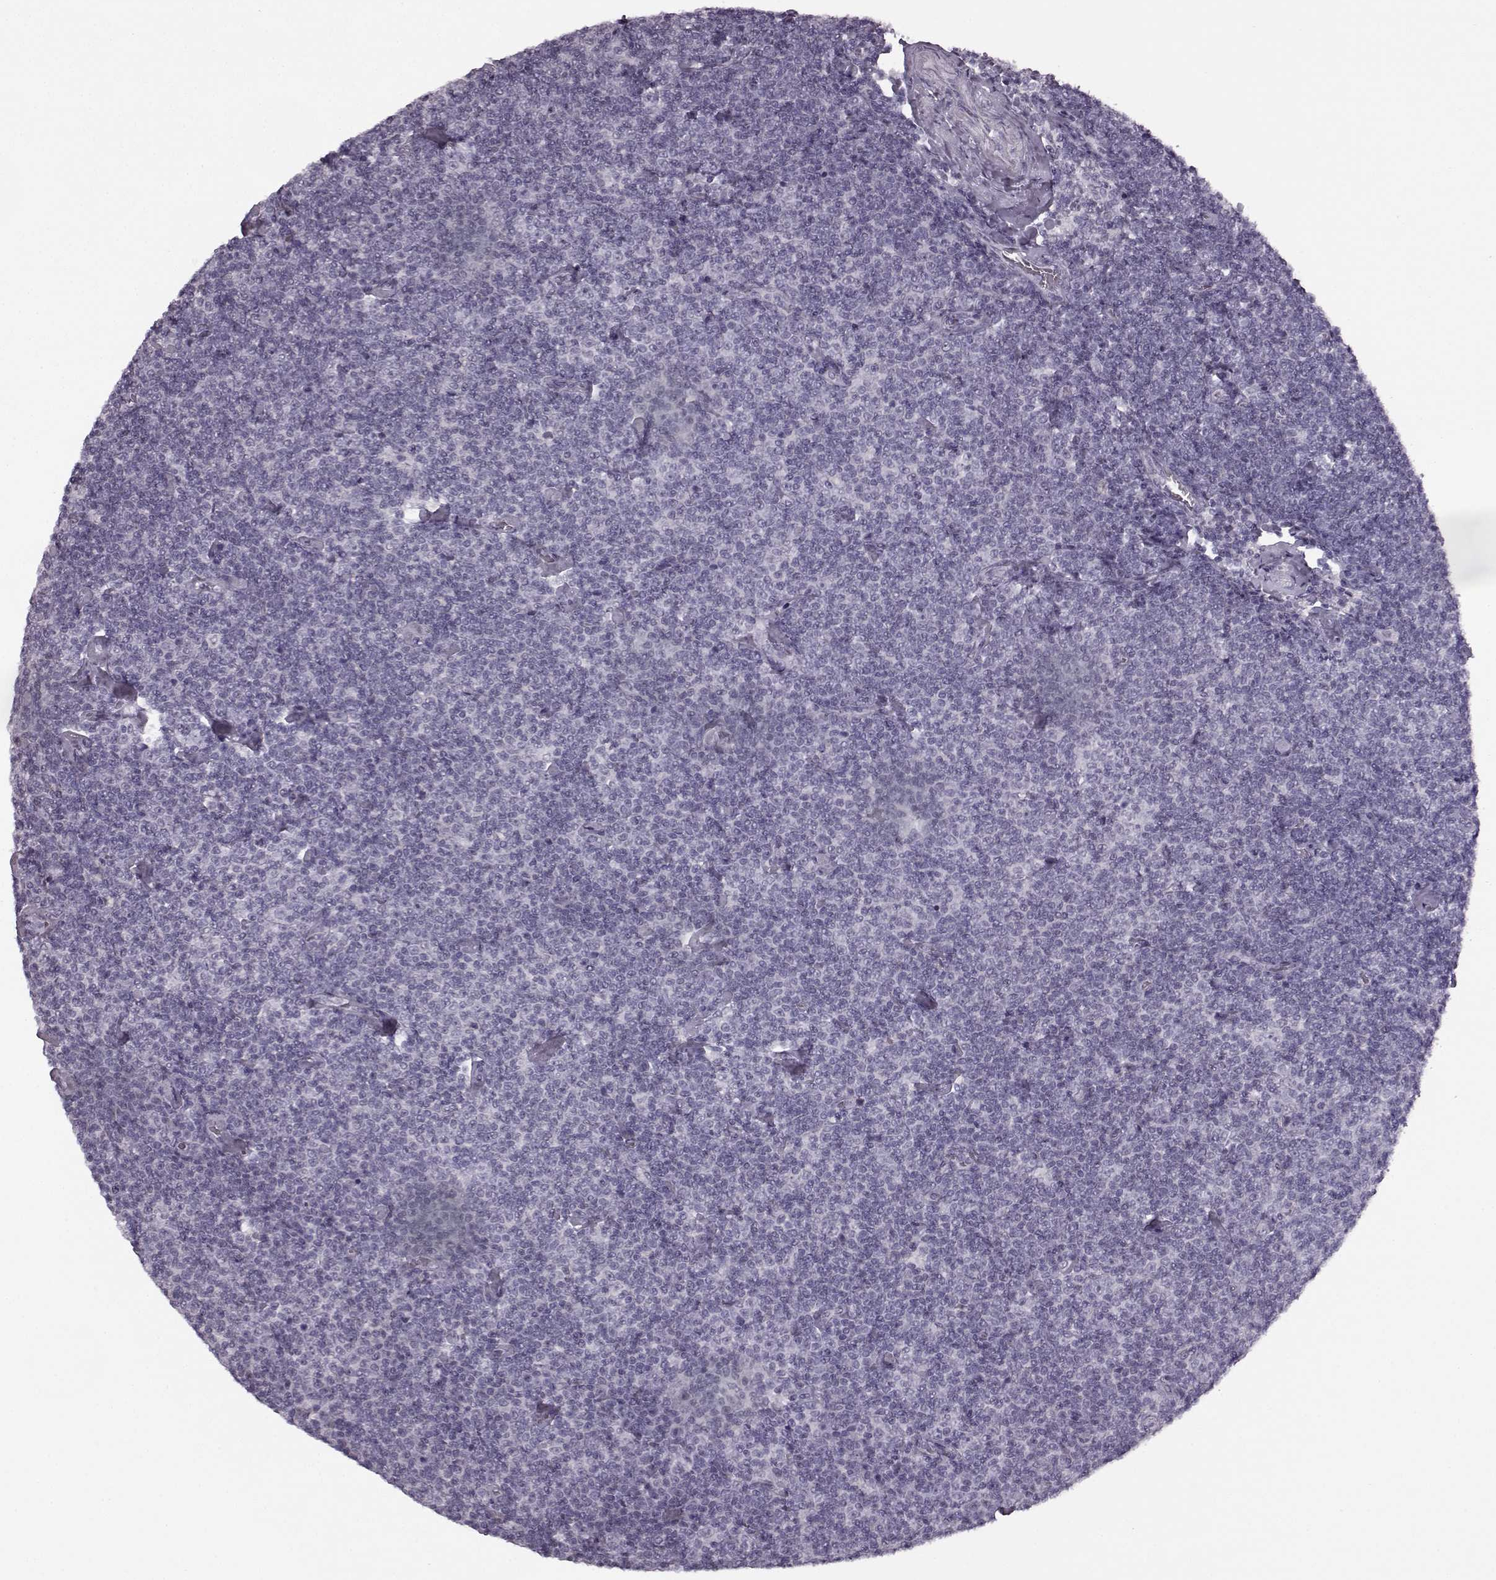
{"staining": {"intensity": "negative", "quantity": "none", "location": "none"}, "tissue": "lymphoma", "cell_type": "Tumor cells", "image_type": "cancer", "snomed": [{"axis": "morphology", "description": "Malignant lymphoma, non-Hodgkin's type, Low grade"}, {"axis": "topography", "description": "Lymph node"}], "caption": "This is a image of immunohistochemistry staining of lymphoma, which shows no staining in tumor cells. The staining is performed using DAB brown chromogen with nuclei counter-stained in using hematoxylin.", "gene": "SEMG2", "patient": {"sex": "male", "age": 81}}